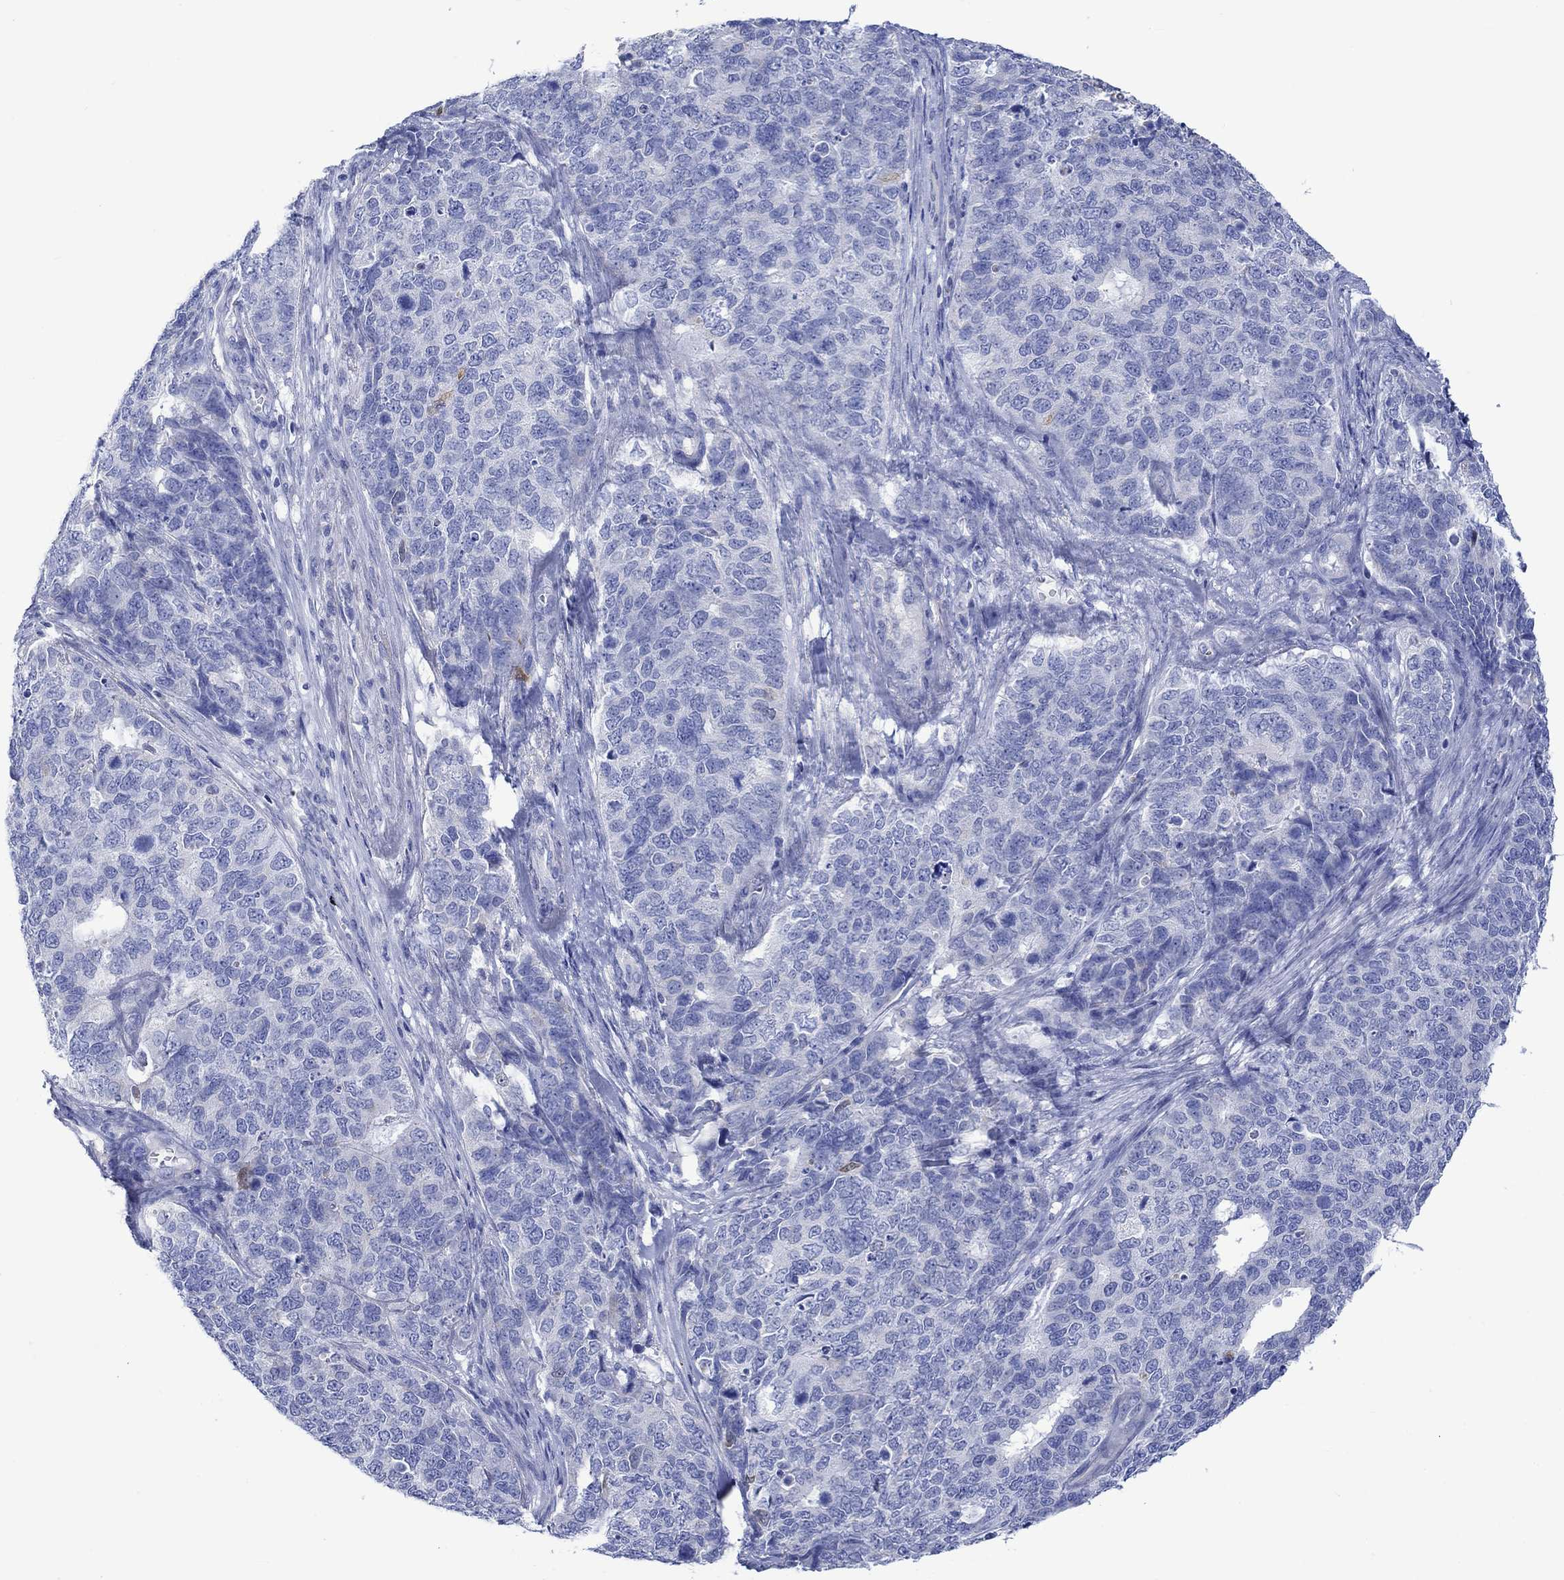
{"staining": {"intensity": "negative", "quantity": "none", "location": "none"}, "tissue": "cervical cancer", "cell_type": "Tumor cells", "image_type": "cancer", "snomed": [{"axis": "morphology", "description": "Squamous cell carcinoma, NOS"}, {"axis": "topography", "description": "Cervix"}], "caption": "An immunohistochemistry (IHC) micrograph of cervical squamous cell carcinoma is shown. There is no staining in tumor cells of cervical squamous cell carcinoma. (Stains: DAB immunohistochemistry with hematoxylin counter stain, Microscopy: brightfield microscopy at high magnification).", "gene": "CPLX2", "patient": {"sex": "female", "age": 63}}